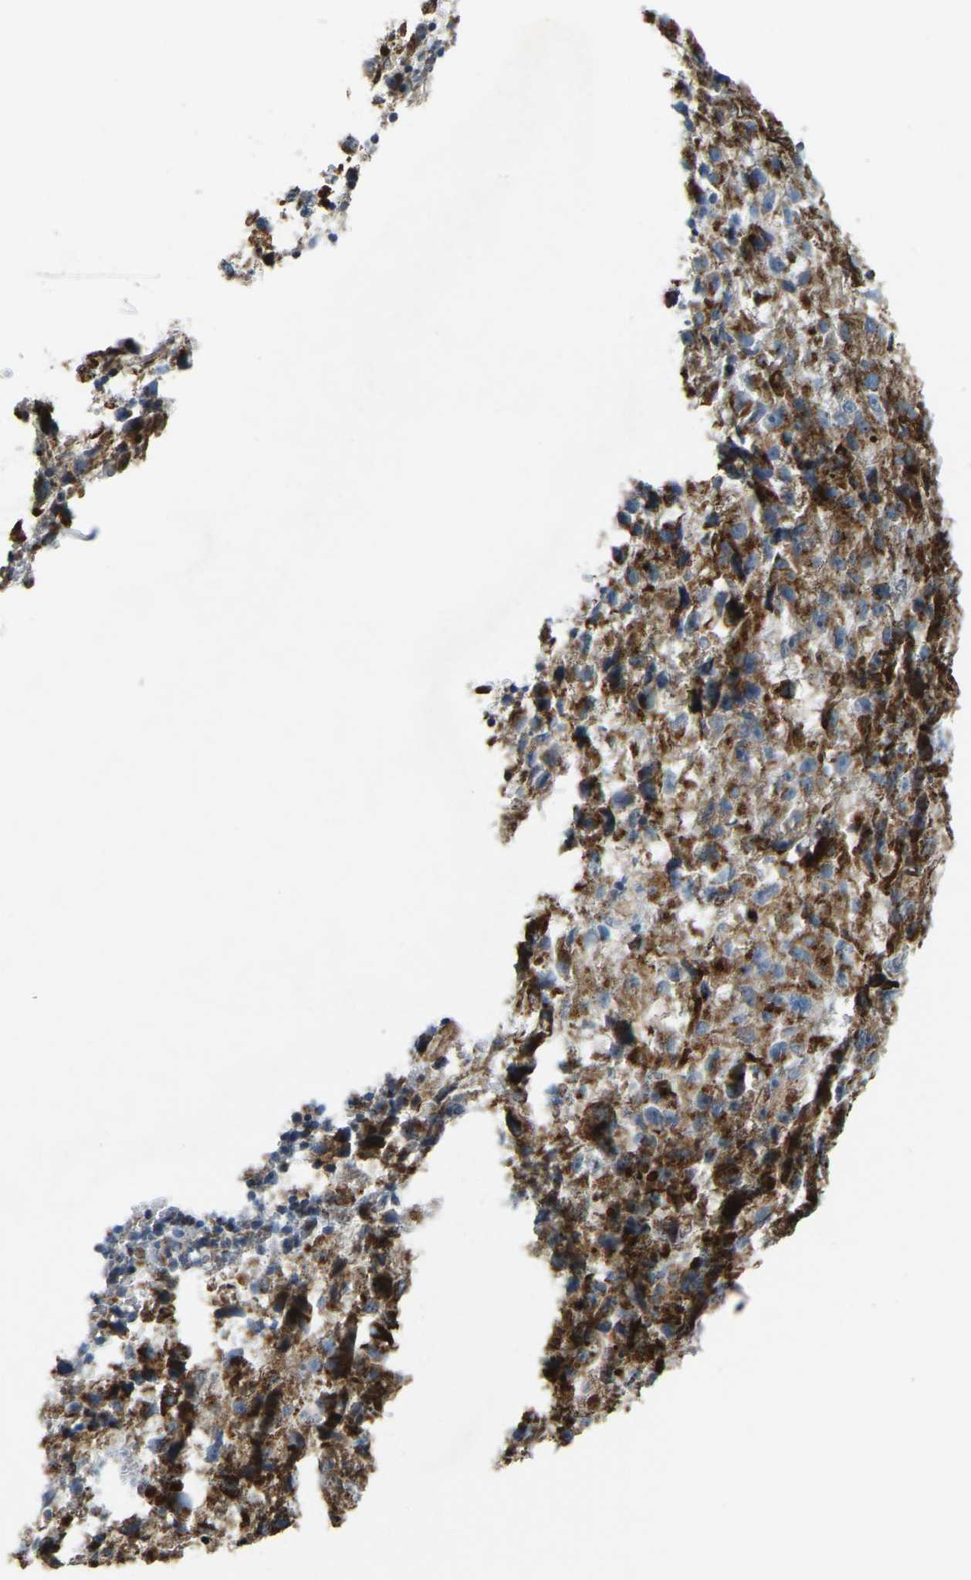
{"staining": {"intensity": "strong", "quantity": ">75%", "location": "cytoplasmic/membranous"}, "tissue": "melanoma", "cell_type": "Tumor cells", "image_type": "cancer", "snomed": [{"axis": "morphology", "description": "Malignant melanoma, NOS"}, {"axis": "topography", "description": "Skin"}], "caption": "Malignant melanoma stained with a protein marker exhibits strong staining in tumor cells.", "gene": "CANT1", "patient": {"sex": "female", "age": 104}}